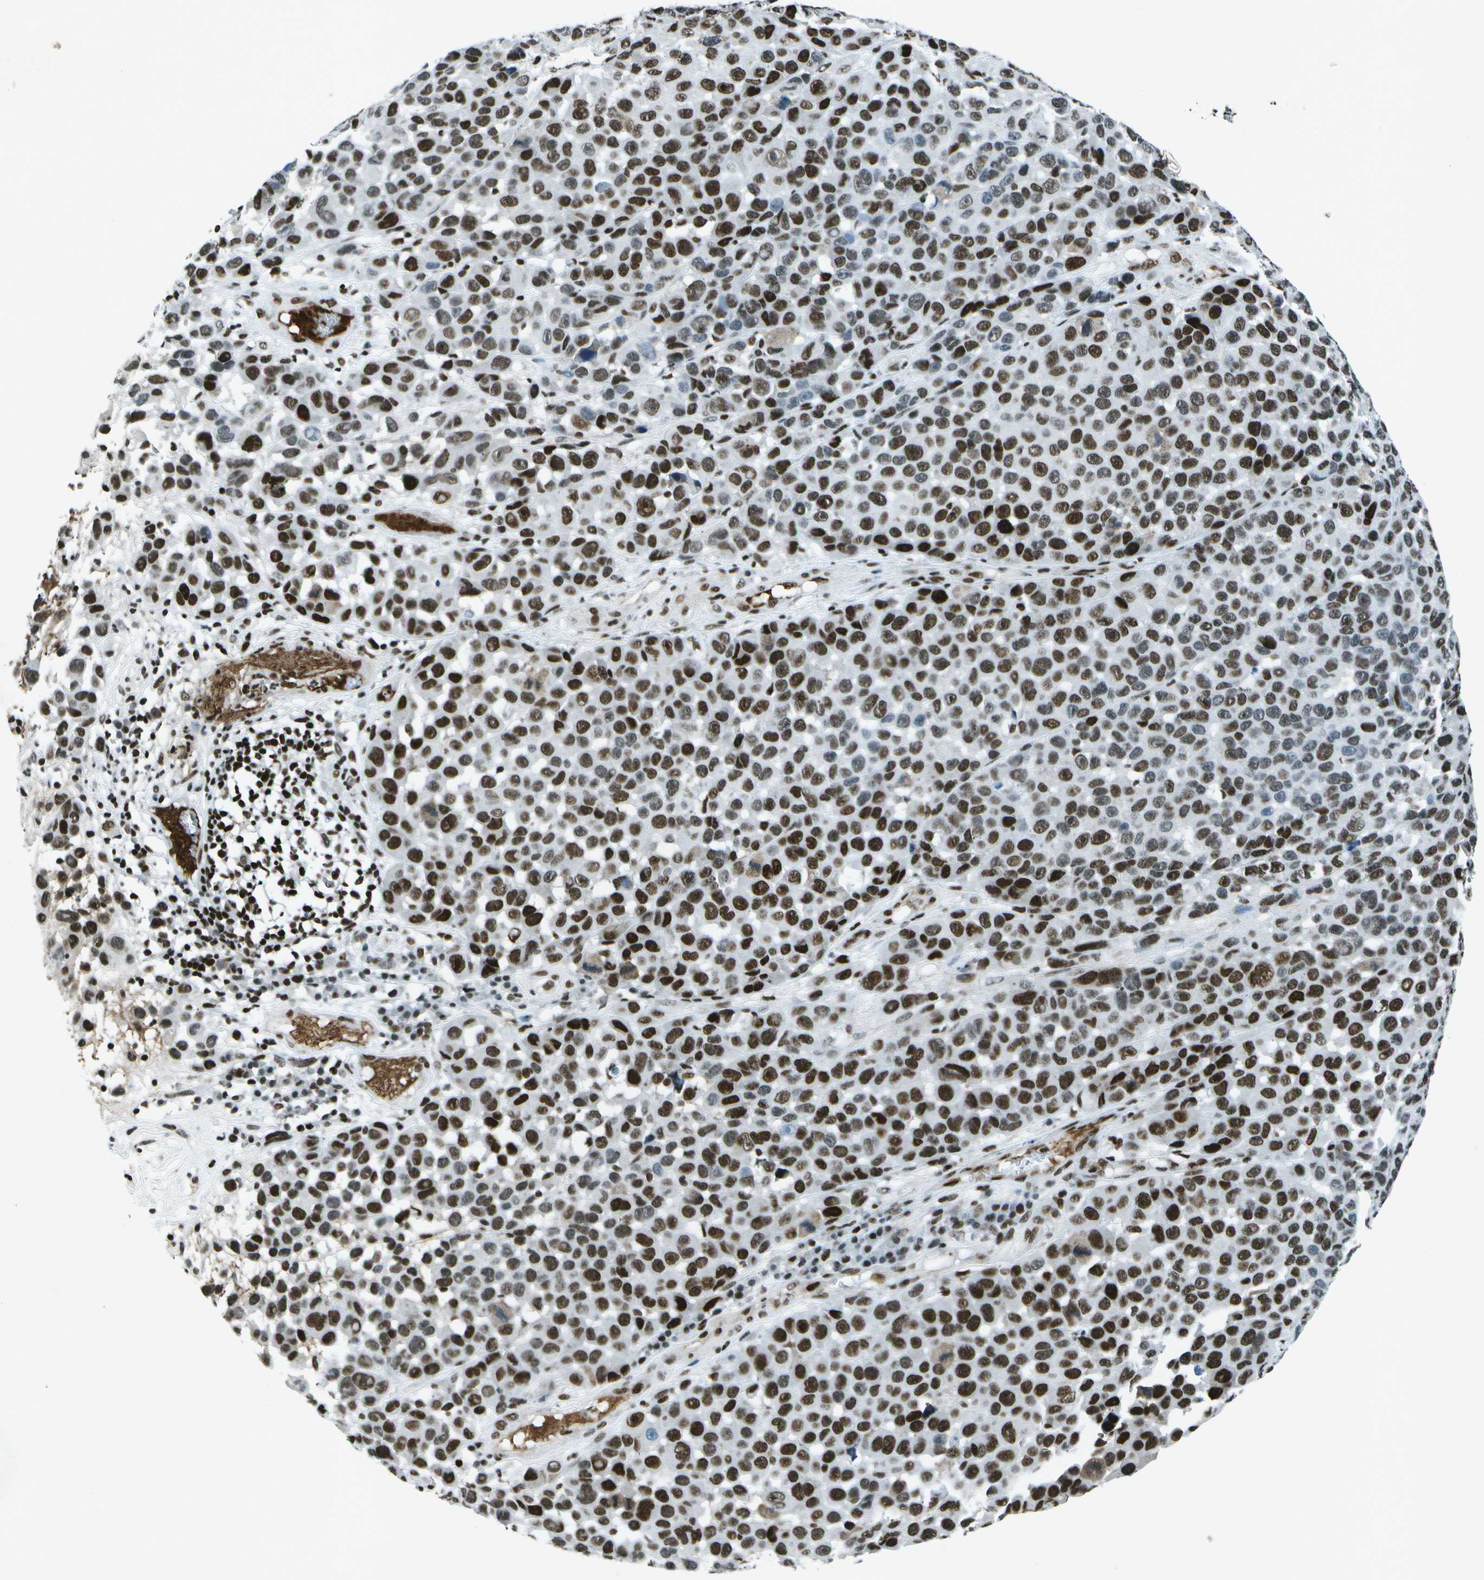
{"staining": {"intensity": "strong", "quantity": ">75%", "location": "nuclear"}, "tissue": "melanoma", "cell_type": "Tumor cells", "image_type": "cancer", "snomed": [{"axis": "morphology", "description": "Malignant melanoma, NOS"}, {"axis": "topography", "description": "Skin"}], "caption": "Immunohistochemical staining of malignant melanoma displays high levels of strong nuclear expression in about >75% of tumor cells.", "gene": "MTA2", "patient": {"sex": "male", "age": 53}}